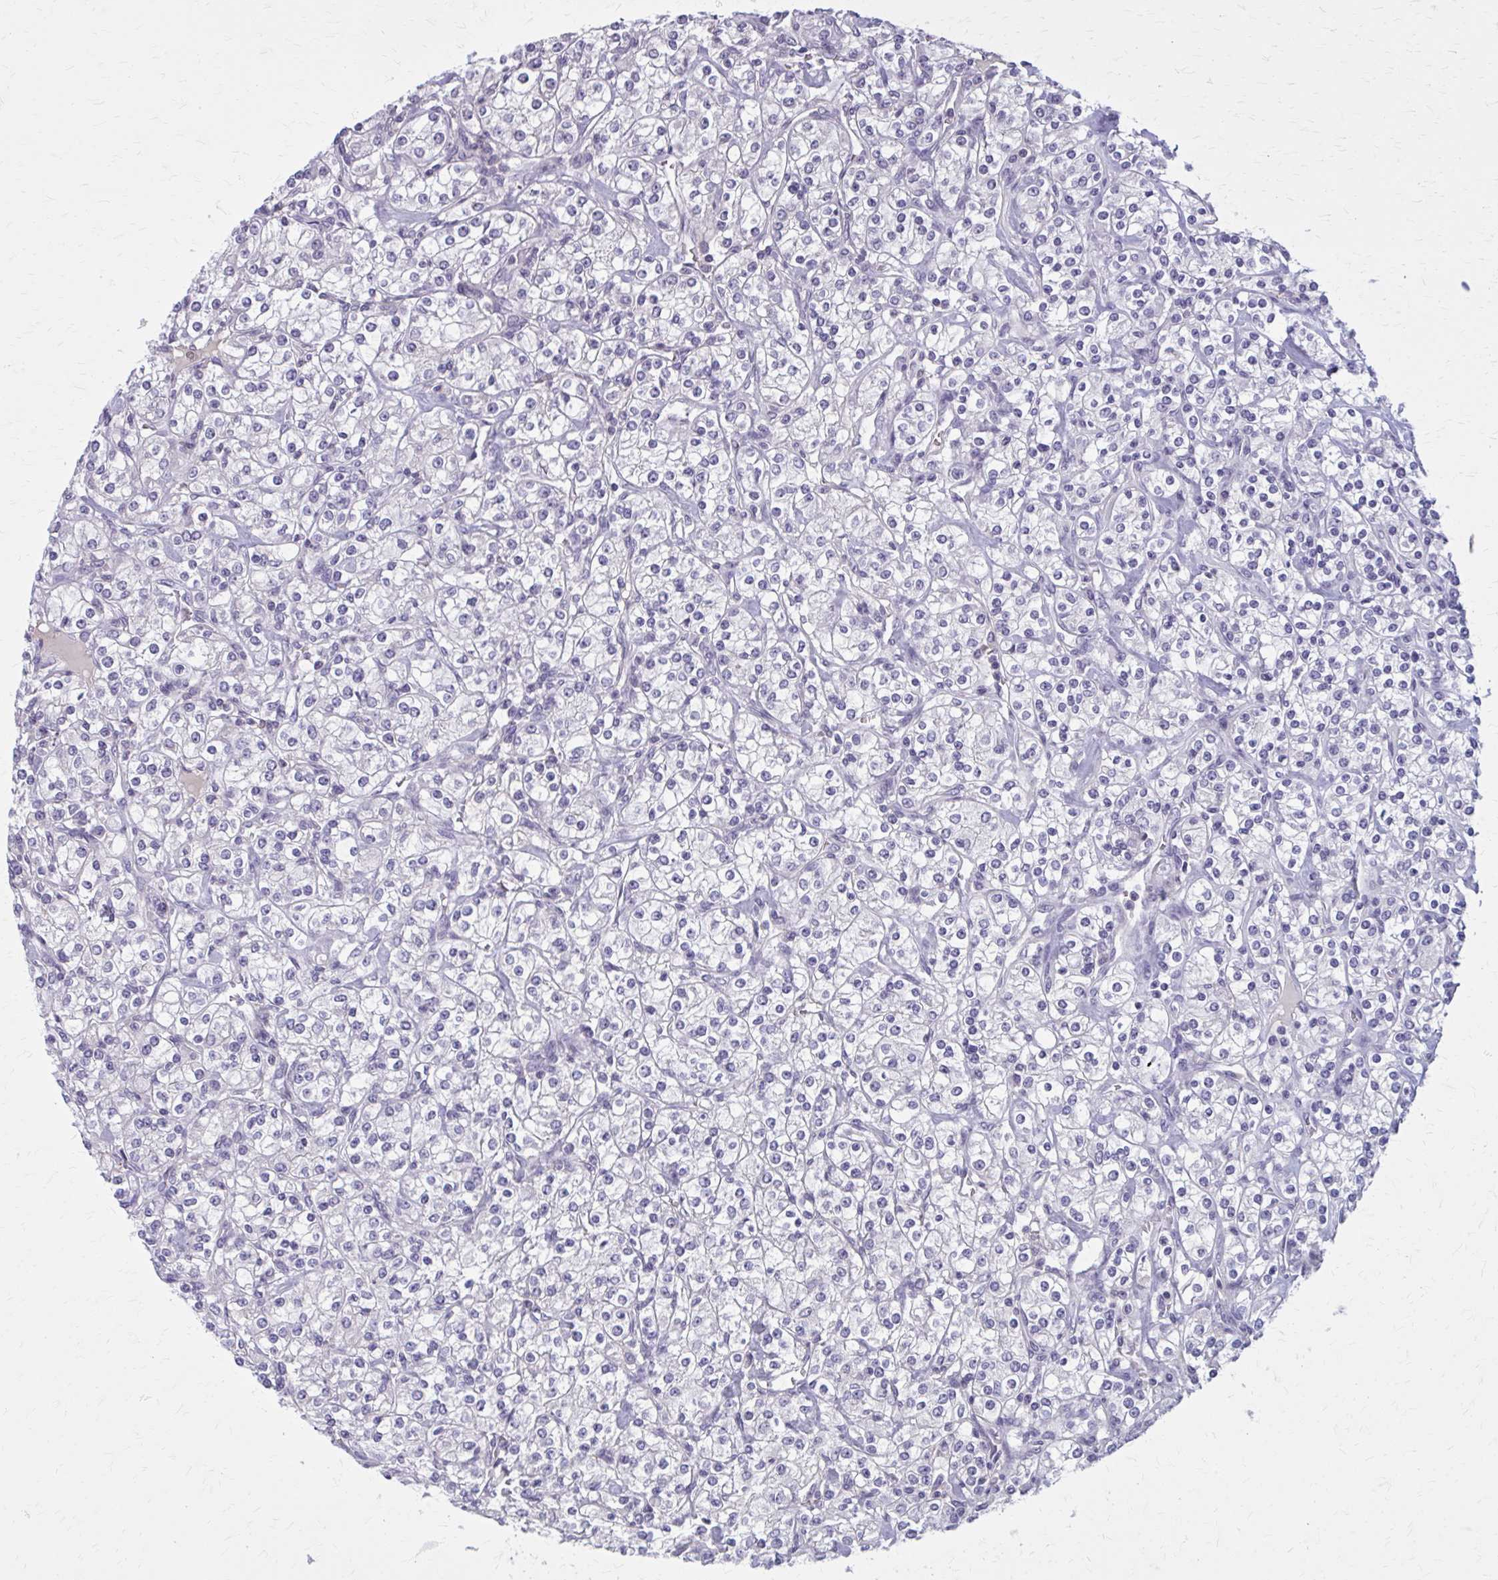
{"staining": {"intensity": "negative", "quantity": "none", "location": "none"}, "tissue": "renal cancer", "cell_type": "Tumor cells", "image_type": "cancer", "snomed": [{"axis": "morphology", "description": "Adenocarcinoma, NOS"}, {"axis": "topography", "description": "Kidney"}], "caption": "Immunohistochemistry (IHC) micrograph of neoplastic tissue: human renal cancer (adenocarcinoma) stained with DAB (3,3'-diaminobenzidine) shows no significant protein expression in tumor cells.", "gene": "OR4A47", "patient": {"sex": "male", "age": 77}}